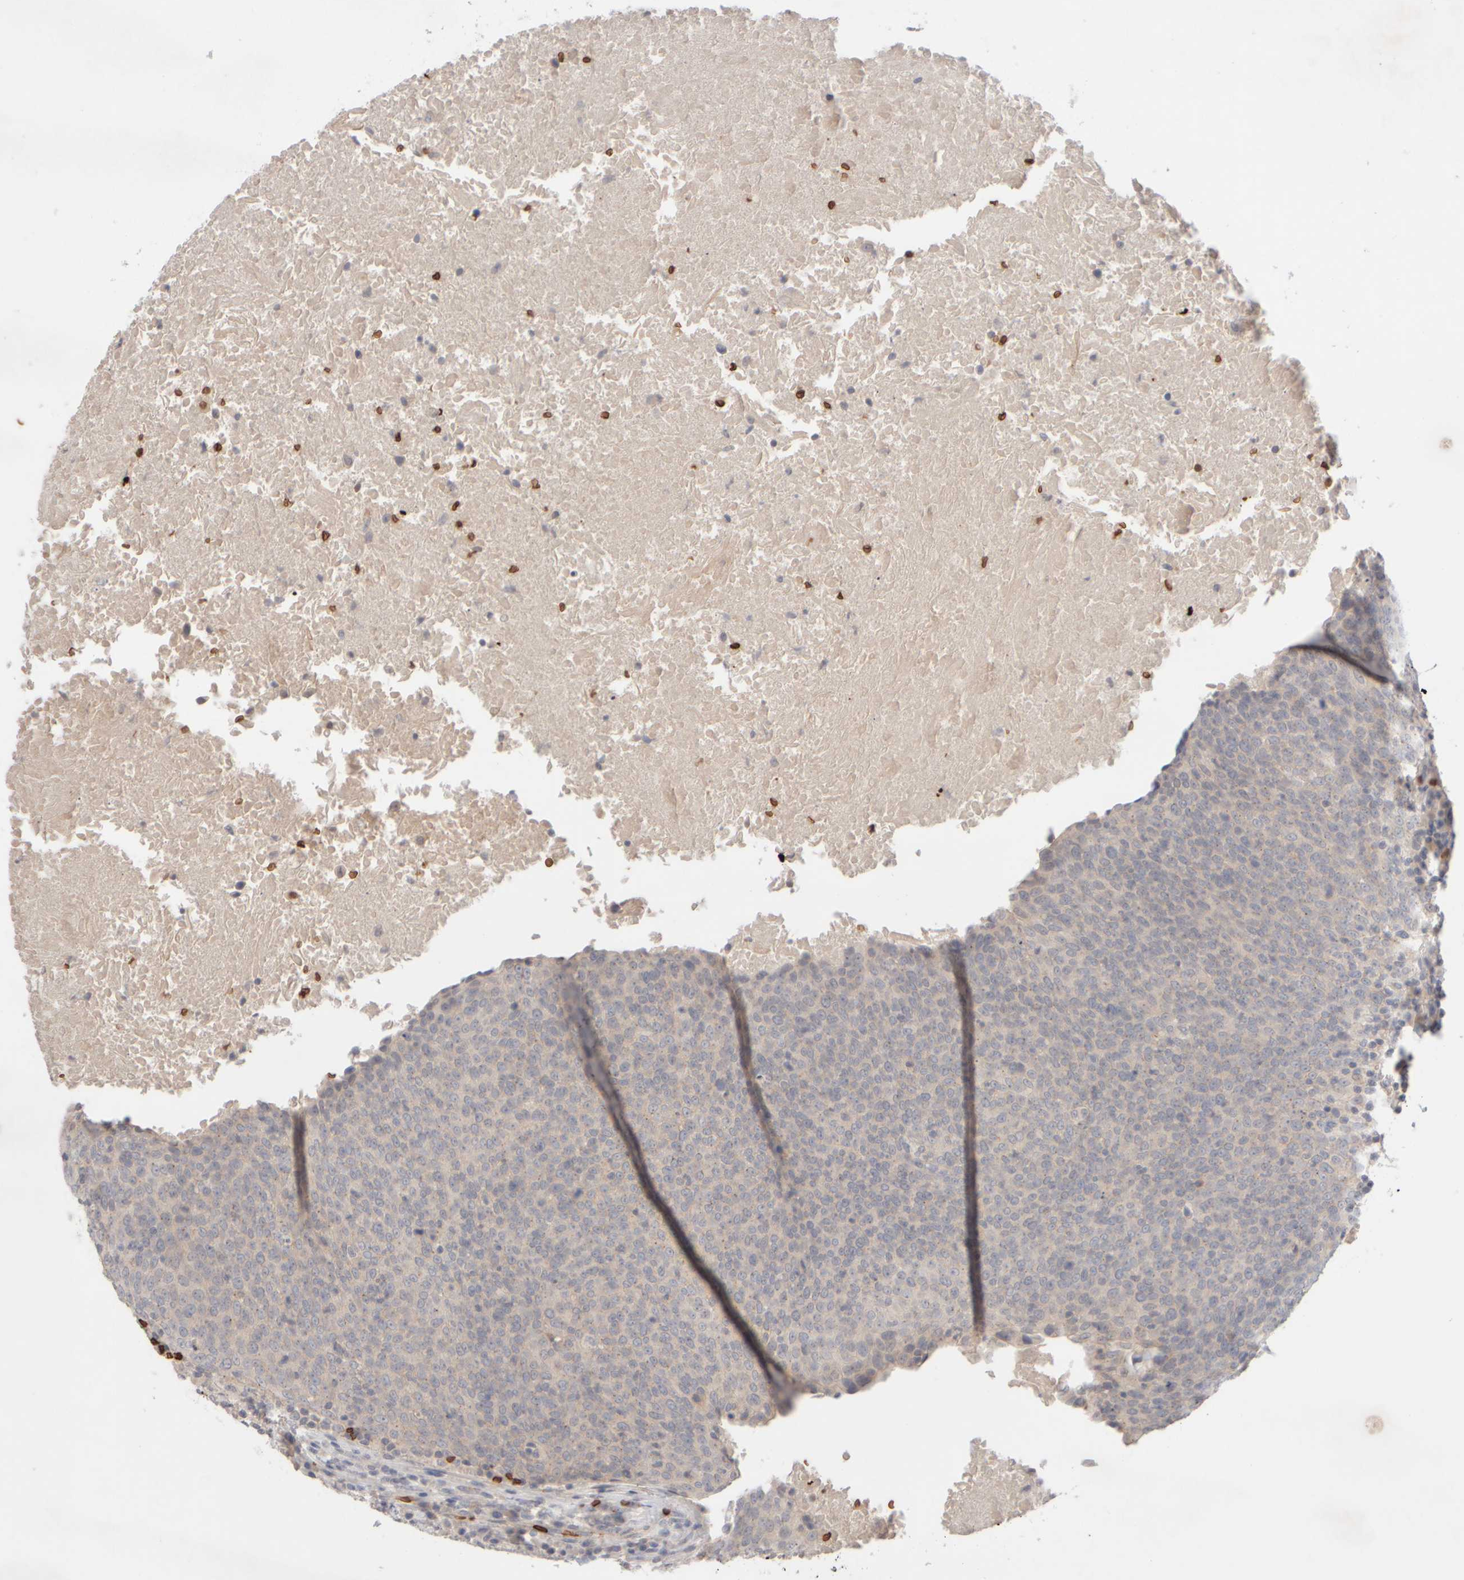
{"staining": {"intensity": "negative", "quantity": "none", "location": "none"}, "tissue": "head and neck cancer", "cell_type": "Tumor cells", "image_type": "cancer", "snomed": [{"axis": "morphology", "description": "Squamous cell carcinoma, NOS"}, {"axis": "morphology", "description": "Squamous cell carcinoma, metastatic, NOS"}, {"axis": "topography", "description": "Lymph node"}, {"axis": "topography", "description": "Head-Neck"}], "caption": "Head and neck metastatic squamous cell carcinoma stained for a protein using immunohistochemistry displays no staining tumor cells.", "gene": "MST1", "patient": {"sex": "male", "age": 62}}